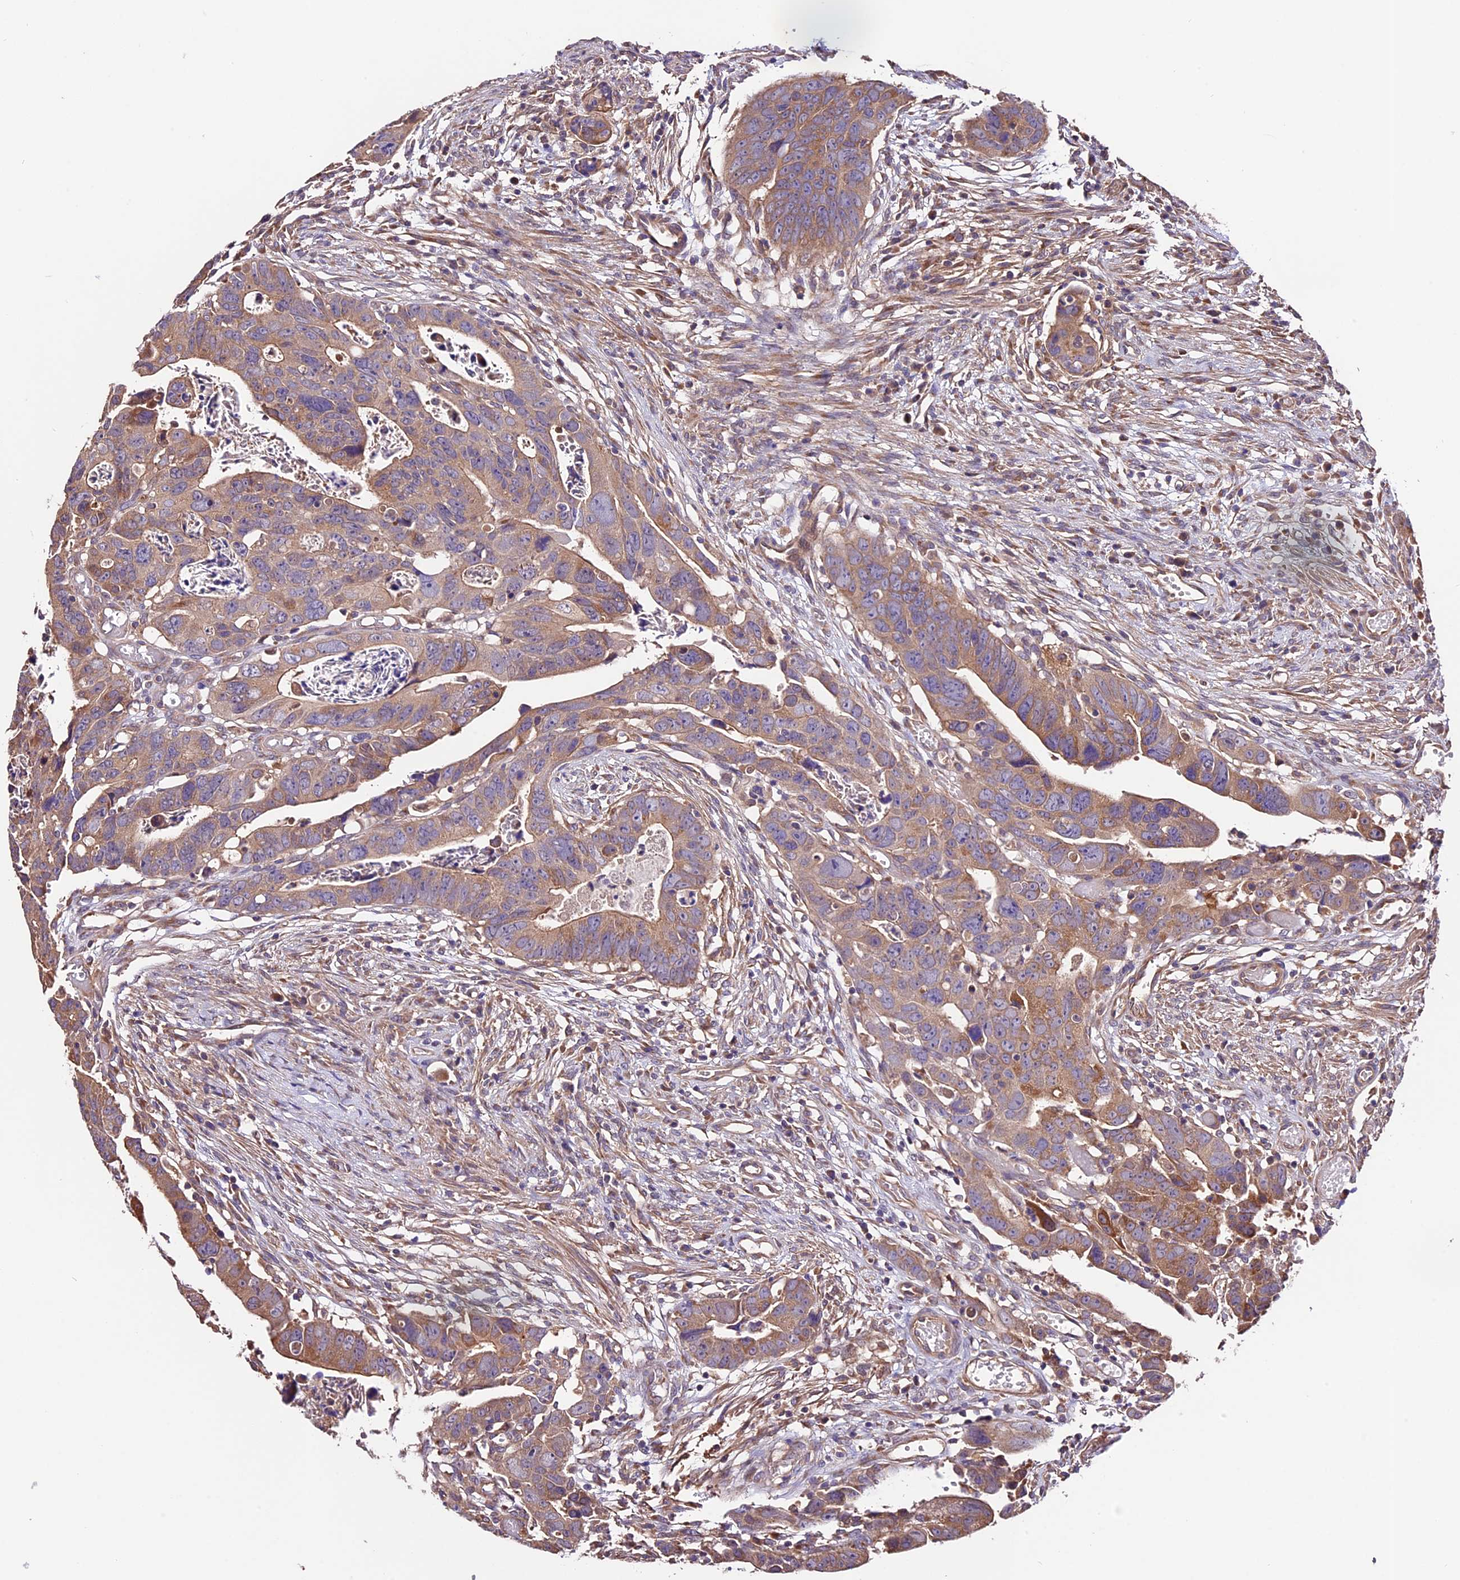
{"staining": {"intensity": "weak", "quantity": "25%-75%", "location": "cytoplasmic/membranous"}, "tissue": "colorectal cancer", "cell_type": "Tumor cells", "image_type": "cancer", "snomed": [{"axis": "morphology", "description": "Adenocarcinoma, NOS"}, {"axis": "topography", "description": "Rectum"}], "caption": "Colorectal cancer was stained to show a protein in brown. There is low levels of weak cytoplasmic/membranous positivity in about 25%-75% of tumor cells.", "gene": "CES3", "patient": {"sex": "female", "age": 65}}